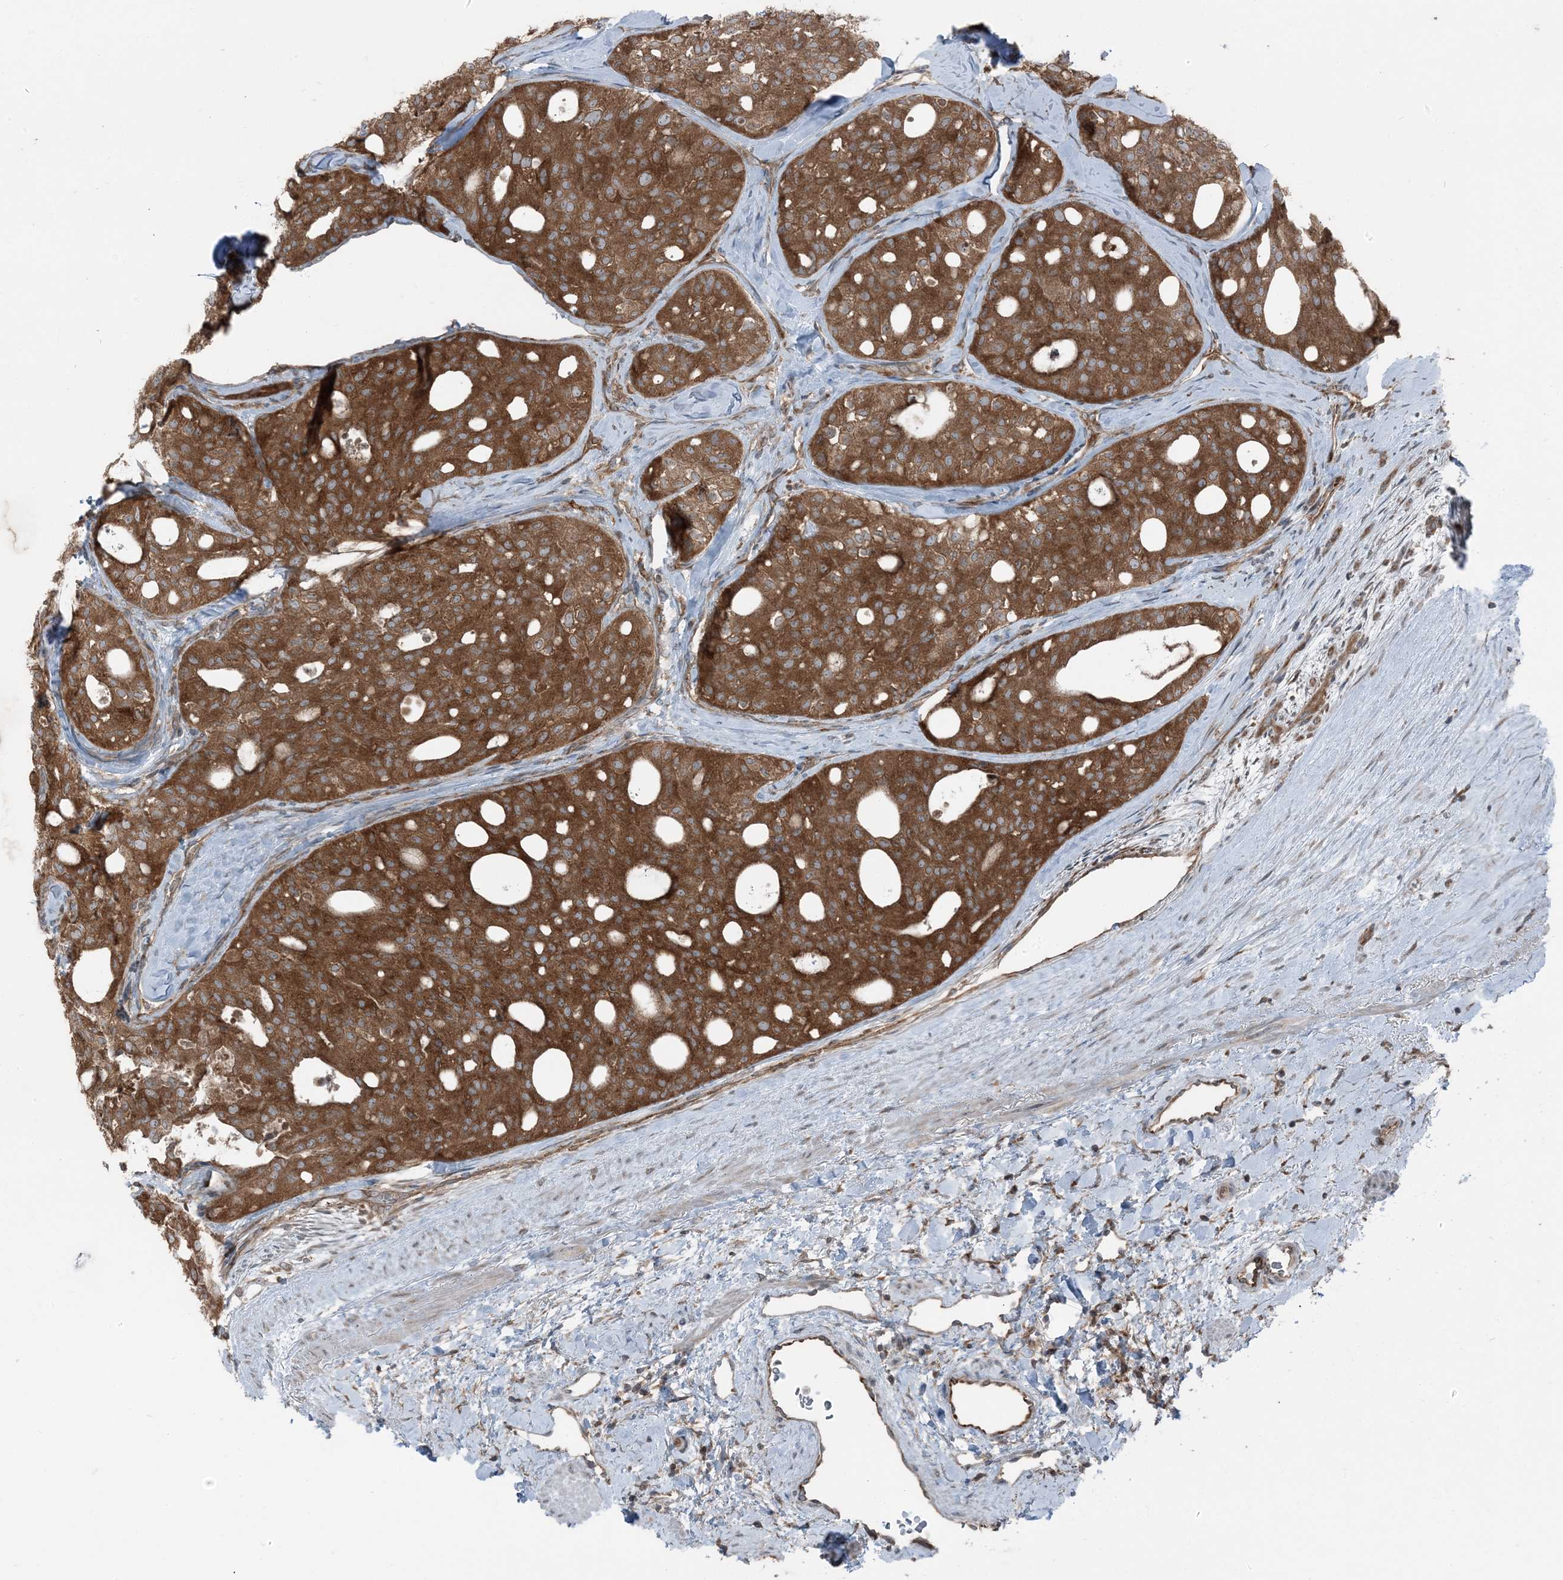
{"staining": {"intensity": "strong", "quantity": ">75%", "location": "cytoplasmic/membranous"}, "tissue": "thyroid cancer", "cell_type": "Tumor cells", "image_type": "cancer", "snomed": [{"axis": "morphology", "description": "Follicular adenoma carcinoma, NOS"}, {"axis": "topography", "description": "Thyroid gland"}], "caption": "Strong cytoplasmic/membranous protein positivity is identified in about >75% of tumor cells in thyroid follicular adenoma carcinoma. (brown staining indicates protein expression, while blue staining denotes nuclei).", "gene": "RAB3GAP1", "patient": {"sex": "male", "age": 75}}